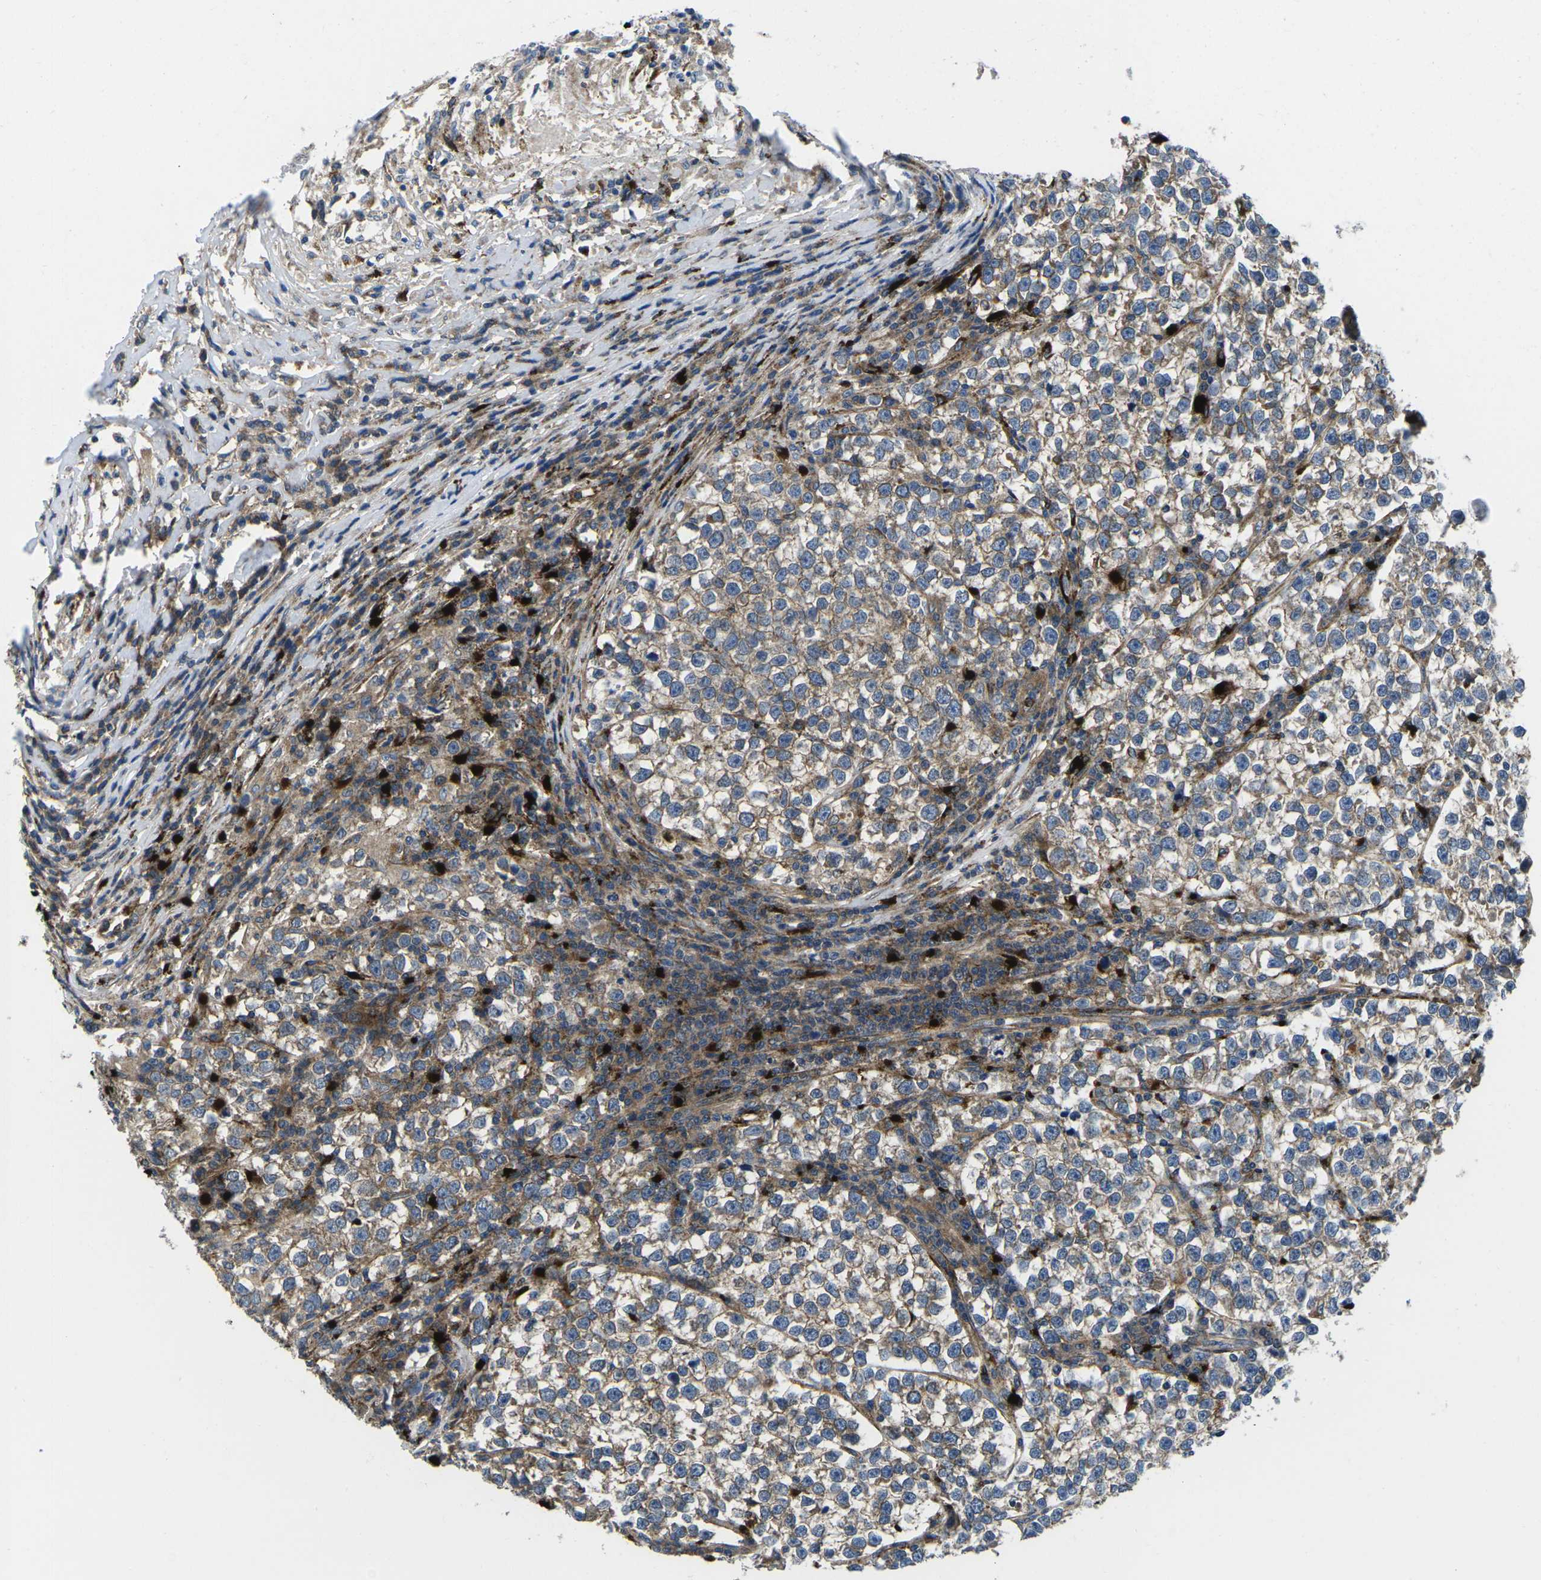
{"staining": {"intensity": "weak", "quantity": ">75%", "location": "cytoplasmic/membranous"}, "tissue": "testis cancer", "cell_type": "Tumor cells", "image_type": "cancer", "snomed": [{"axis": "morphology", "description": "Normal tissue, NOS"}, {"axis": "morphology", "description": "Seminoma, NOS"}, {"axis": "topography", "description": "Testis"}], "caption": "A brown stain shows weak cytoplasmic/membranous staining of a protein in human testis seminoma tumor cells.", "gene": "DLG1", "patient": {"sex": "male", "age": 43}}